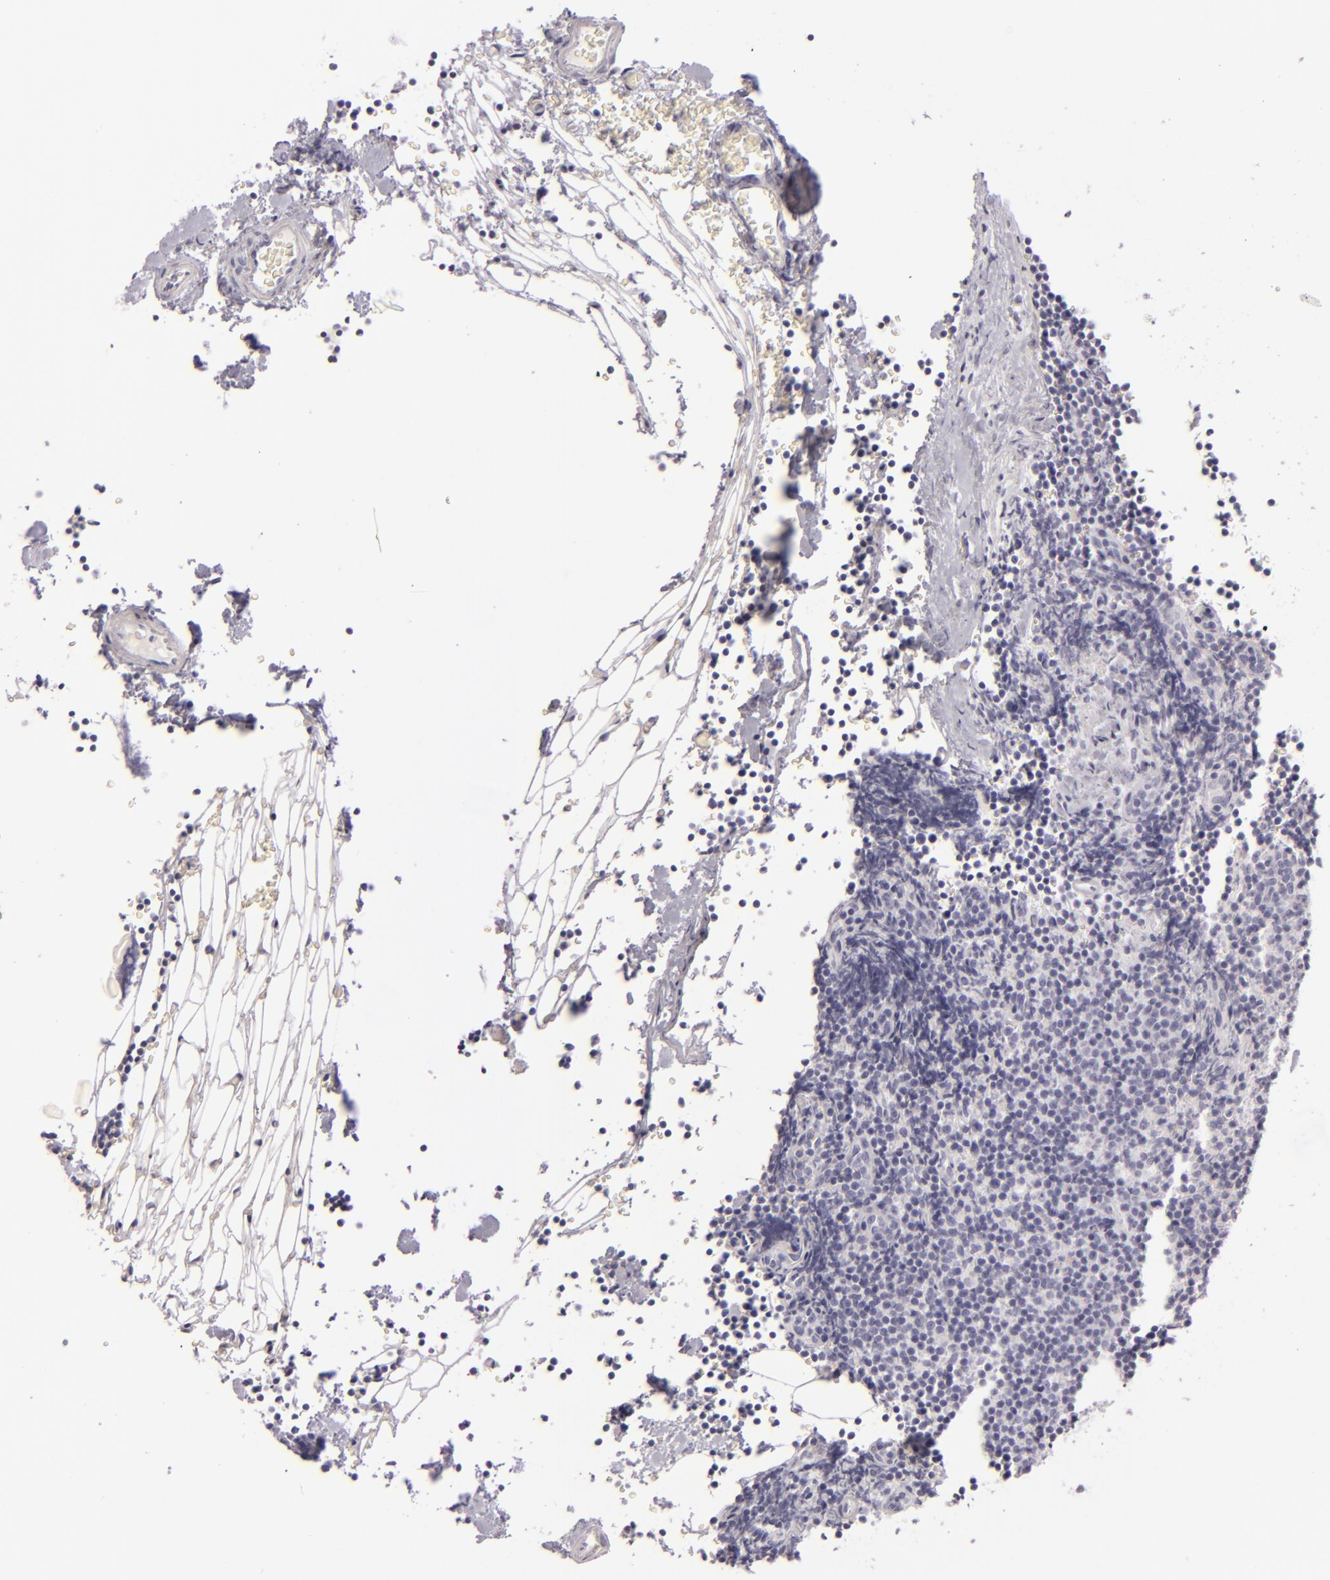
{"staining": {"intensity": "negative", "quantity": "none", "location": "none"}, "tissue": "lymphoma", "cell_type": "Tumor cells", "image_type": "cancer", "snomed": [{"axis": "morphology", "description": "Malignant lymphoma, non-Hodgkin's type, High grade"}, {"axis": "topography", "description": "Lymph node"}], "caption": "This is an immunohistochemistry (IHC) histopathology image of human malignant lymphoma, non-Hodgkin's type (high-grade). There is no staining in tumor cells.", "gene": "F13A1", "patient": {"sex": "female", "age": 58}}